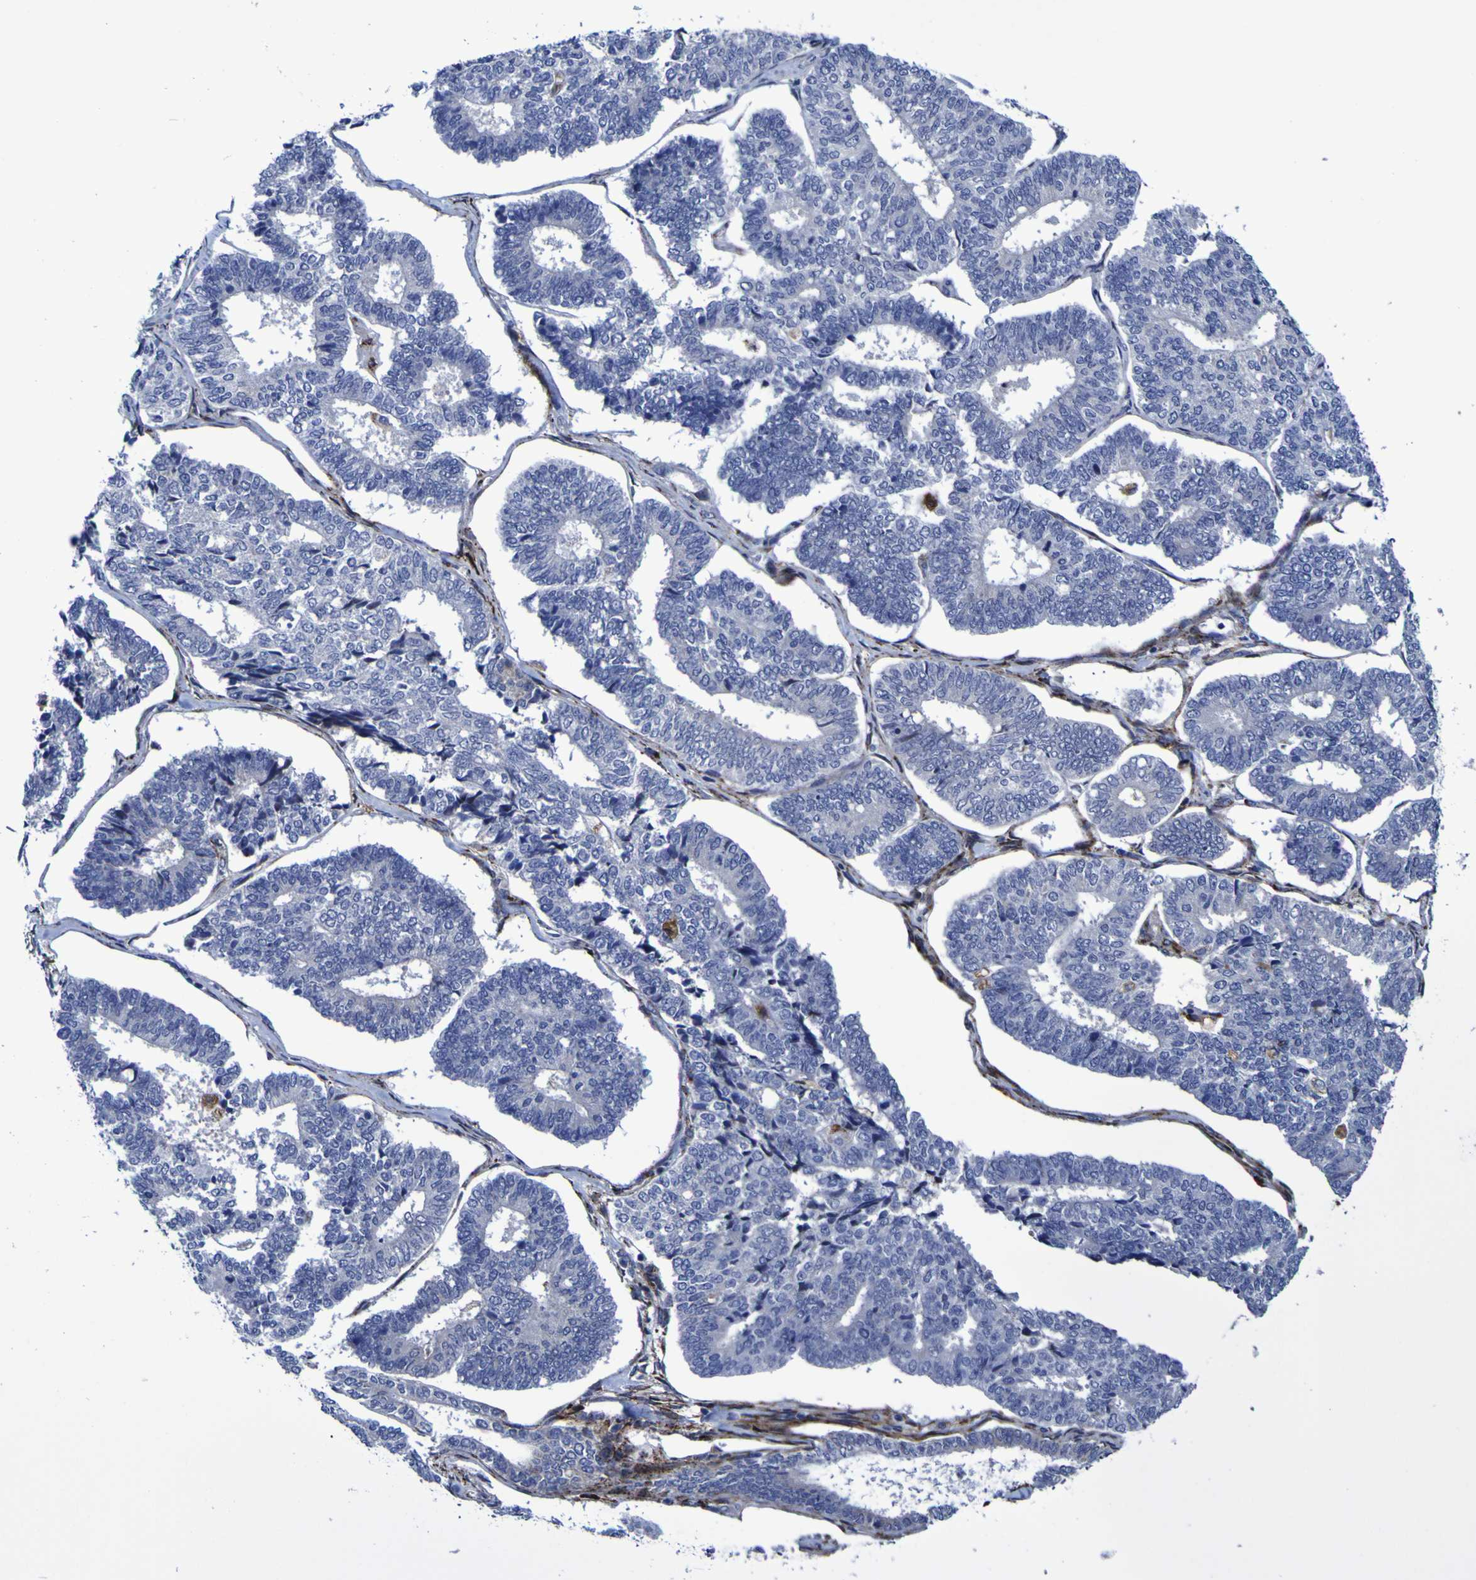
{"staining": {"intensity": "negative", "quantity": "none", "location": "none"}, "tissue": "endometrial cancer", "cell_type": "Tumor cells", "image_type": "cancer", "snomed": [{"axis": "morphology", "description": "Adenocarcinoma, NOS"}, {"axis": "topography", "description": "Endometrium"}], "caption": "Immunohistochemistry (IHC) photomicrograph of neoplastic tissue: adenocarcinoma (endometrial) stained with DAB displays no significant protein expression in tumor cells.", "gene": "MGLL", "patient": {"sex": "female", "age": 70}}